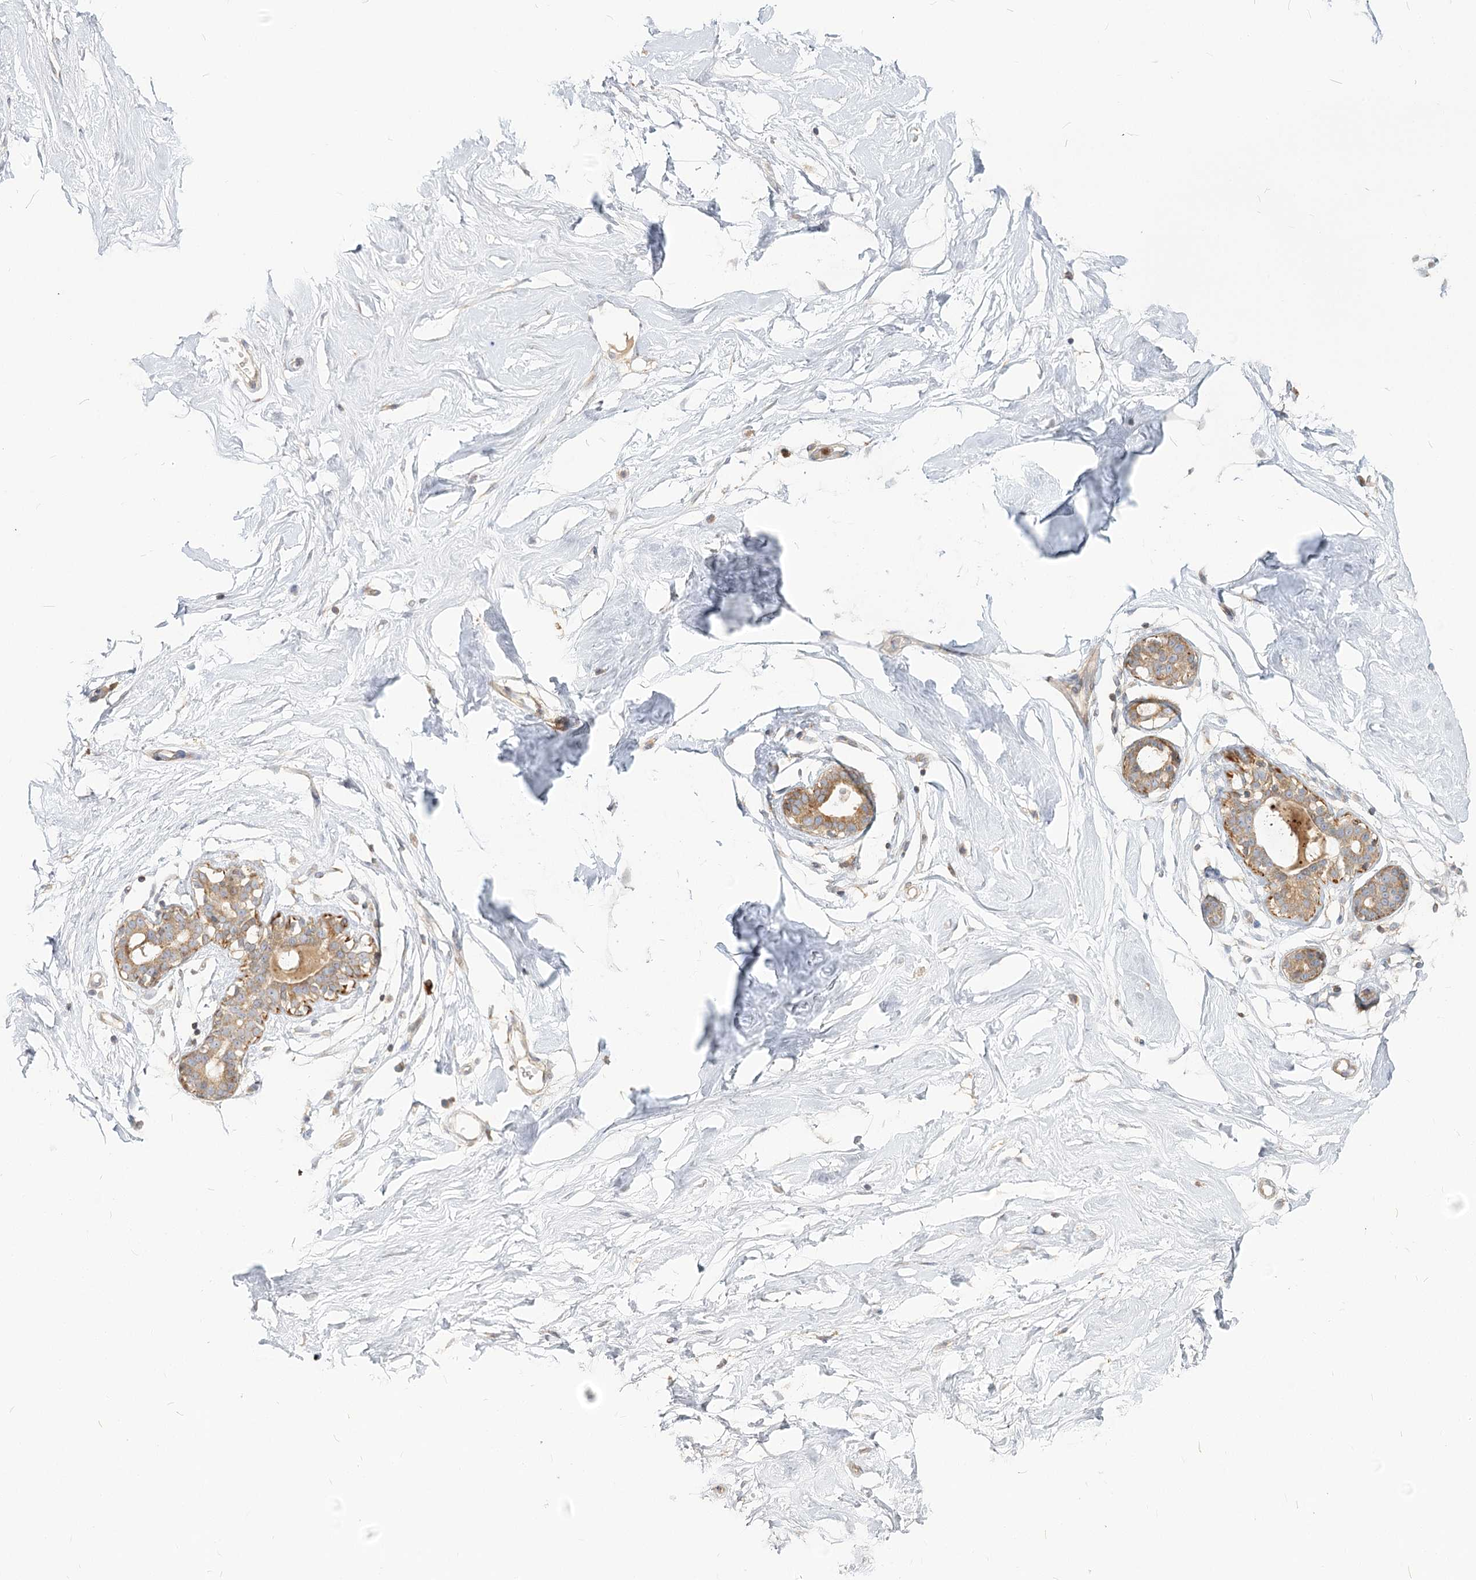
{"staining": {"intensity": "negative", "quantity": "none", "location": "none"}, "tissue": "breast", "cell_type": "Adipocytes", "image_type": "normal", "snomed": [{"axis": "morphology", "description": "Normal tissue, NOS"}, {"axis": "morphology", "description": "Adenoma, NOS"}, {"axis": "topography", "description": "Breast"}], "caption": "Immunohistochemistry (IHC) image of benign breast: breast stained with DAB exhibits no significant protein expression in adipocytes.", "gene": "MTMR3", "patient": {"sex": "female", "age": 23}}